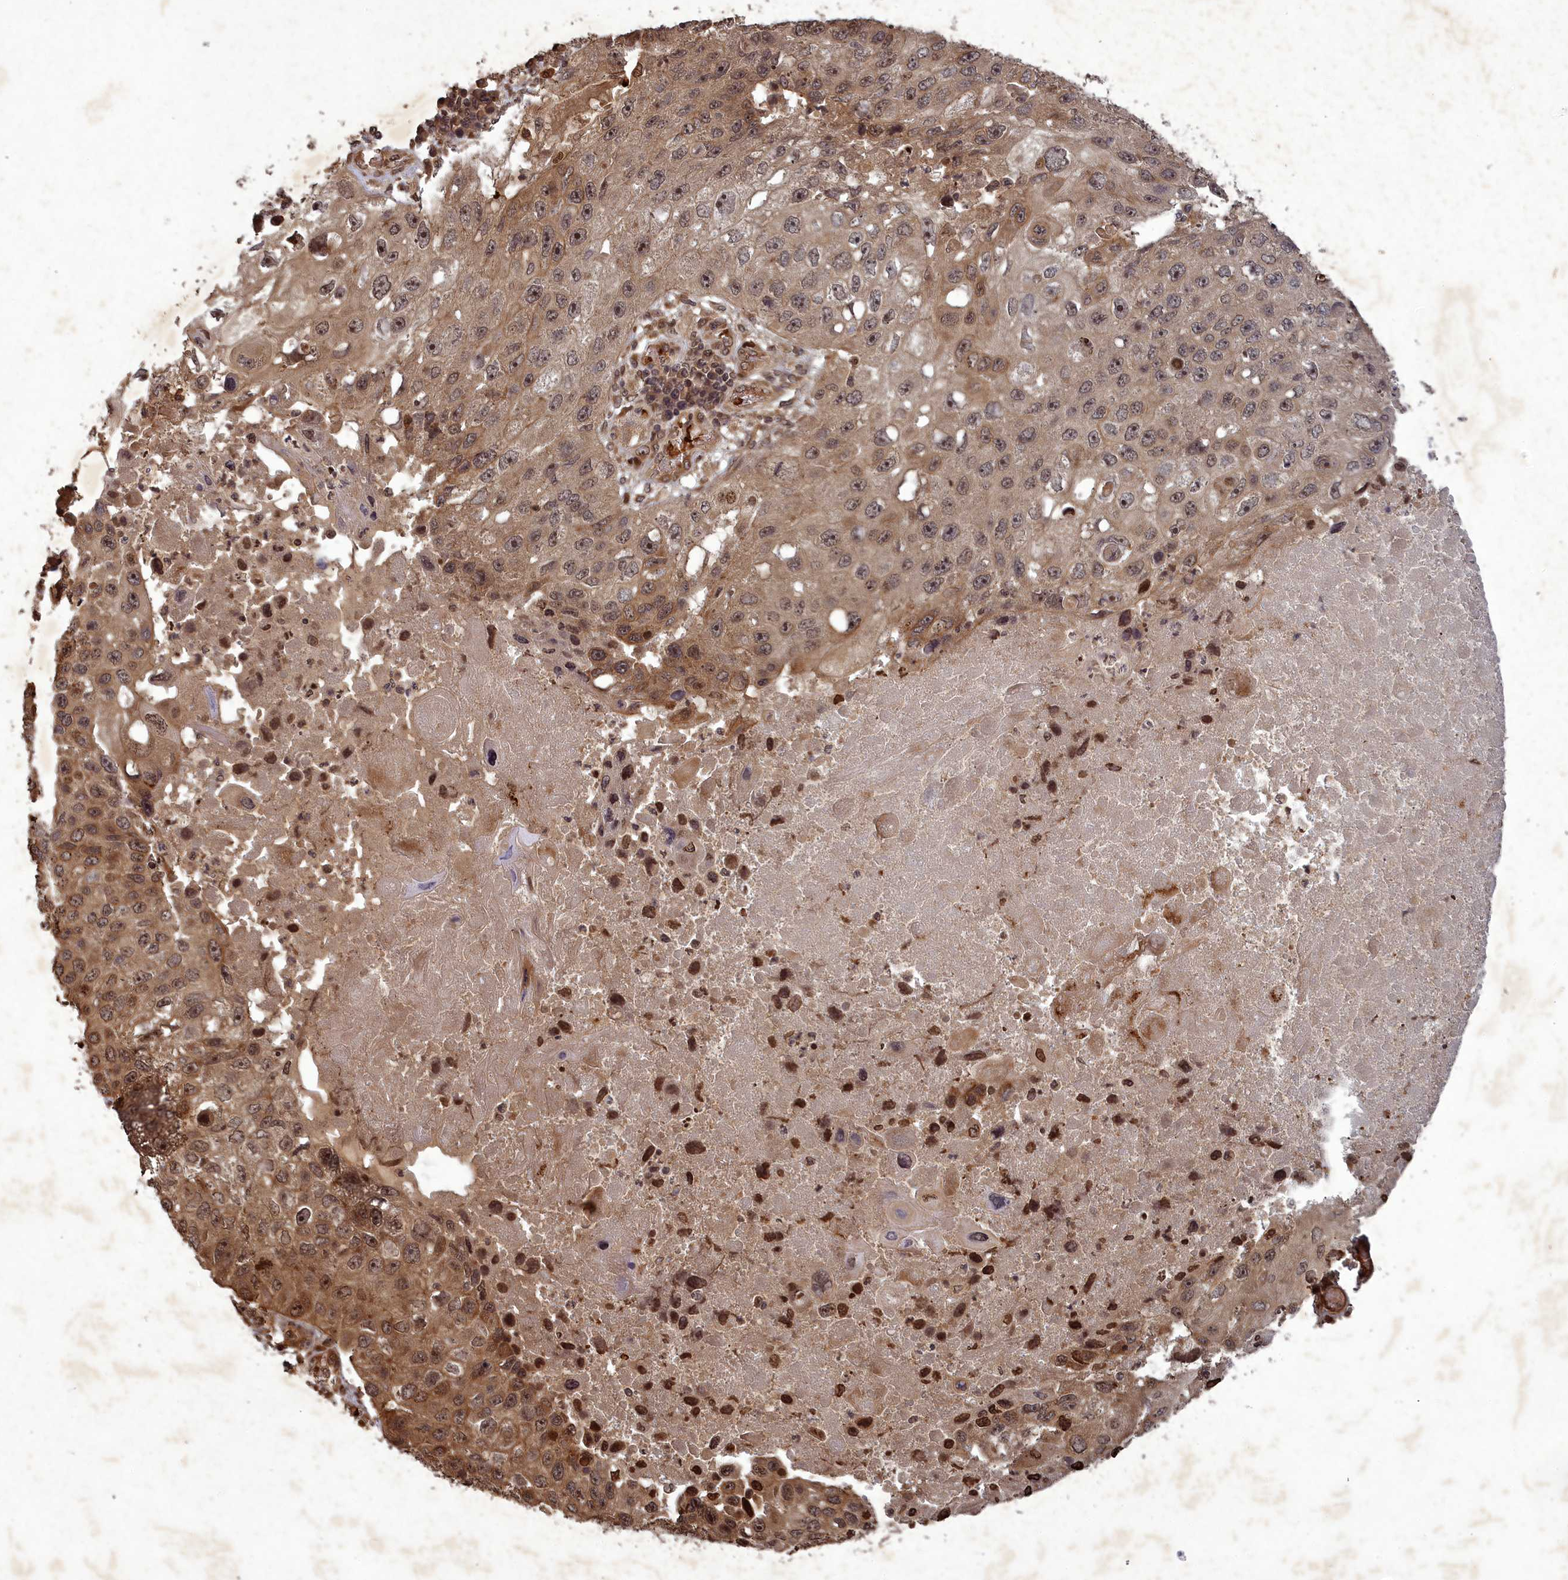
{"staining": {"intensity": "moderate", "quantity": ">75%", "location": "cytoplasmic/membranous,nuclear"}, "tissue": "lung cancer", "cell_type": "Tumor cells", "image_type": "cancer", "snomed": [{"axis": "morphology", "description": "Squamous cell carcinoma, NOS"}, {"axis": "topography", "description": "Lung"}], "caption": "Protein staining of lung cancer tissue reveals moderate cytoplasmic/membranous and nuclear staining in about >75% of tumor cells. Ihc stains the protein in brown and the nuclei are stained blue.", "gene": "SRMS", "patient": {"sex": "male", "age": 61}}